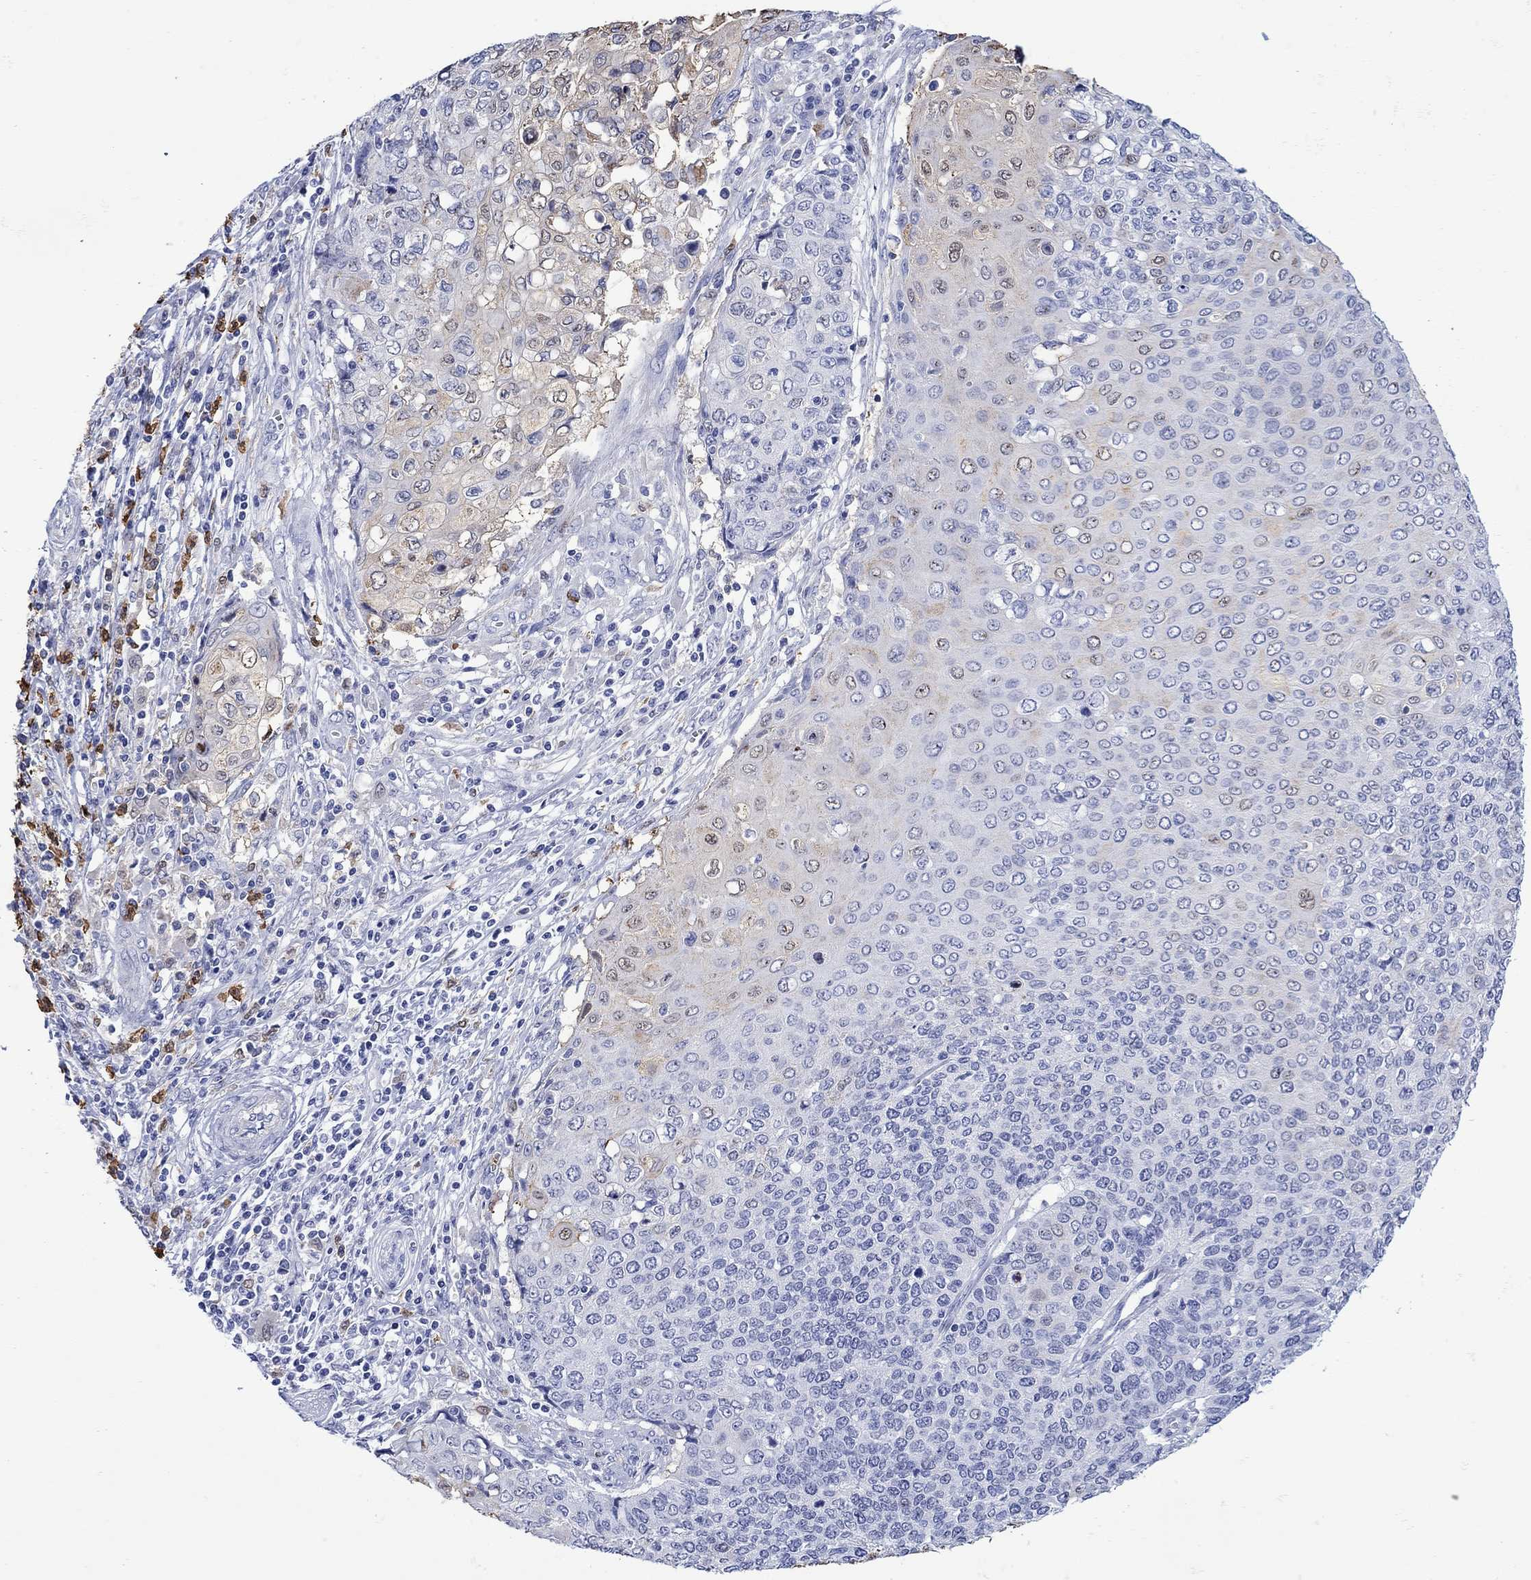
{"staining": {"intensity": "weak", "quantity": "<25%", "location": "cytoplasmic/membranous"}, "tissue": "cervical cancer", "cell_type": "Tumor cells", "image_type": "cancer", "snomed": [{"axis": "morphology", "description": "Squamous cell carcinoma, NOS"}, {"axis": "topography", "description": "Cervix"}], "caption": "IHC photomicrograph of cervical cancer stained for a protein (brown), which exhibits no positivity in tumor cells.", "gene": "LINGO3", "patient": {"sex": "female", "age": 39}}